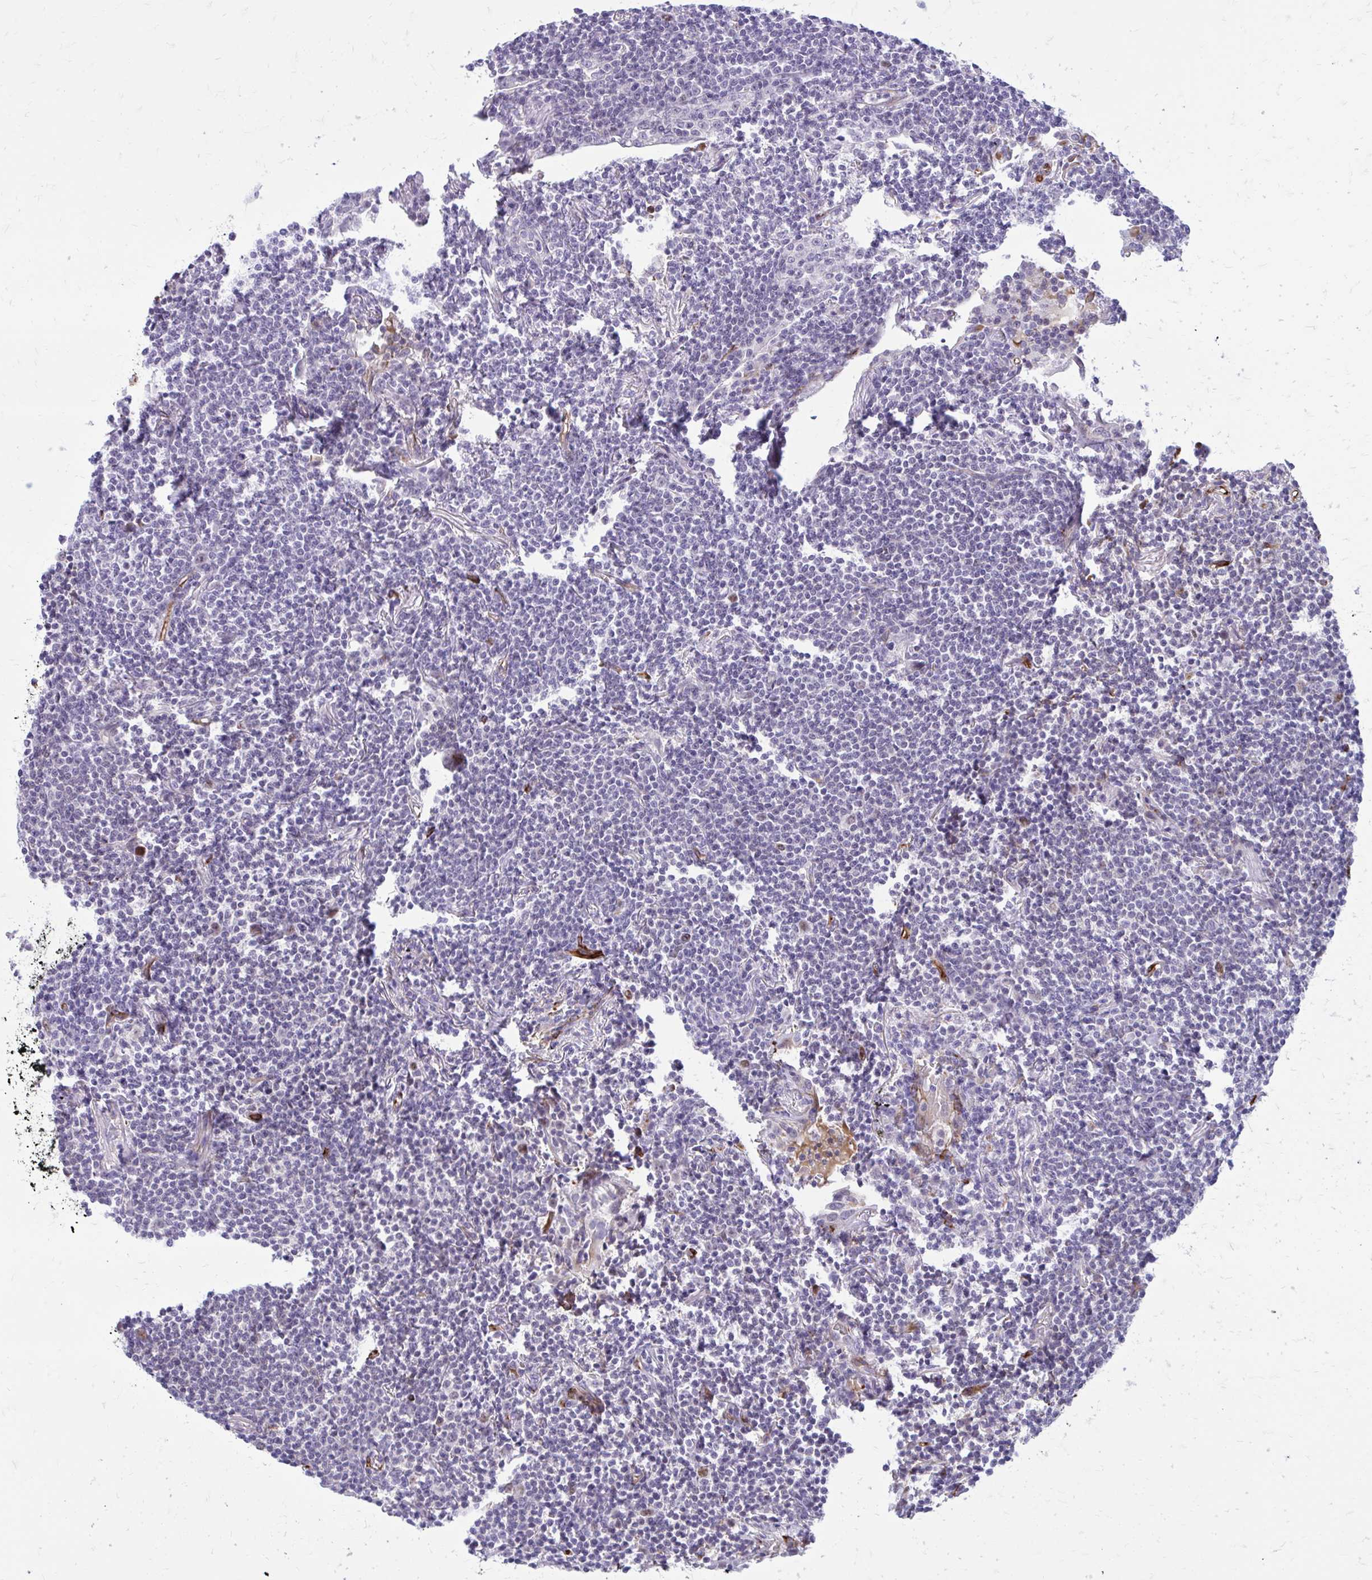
{"staining": {"intensity": "negative", "quantity": "none", "location": "none"}, "tissue": "lymphoma", "cell_type": "Tumor cells", "image_type": "cancer", "snomed": [{"axis": "morphology", "description": "Malignant lymphoma, non-Hodgkin's type, Low grade"}, {"axis": "topography", "description": "Lung"}], "caption": "IHC of lymphoma displays no staining in tumor cells.", "gene": "BEND5", "patient": {"sex": "female", "age": 71}}